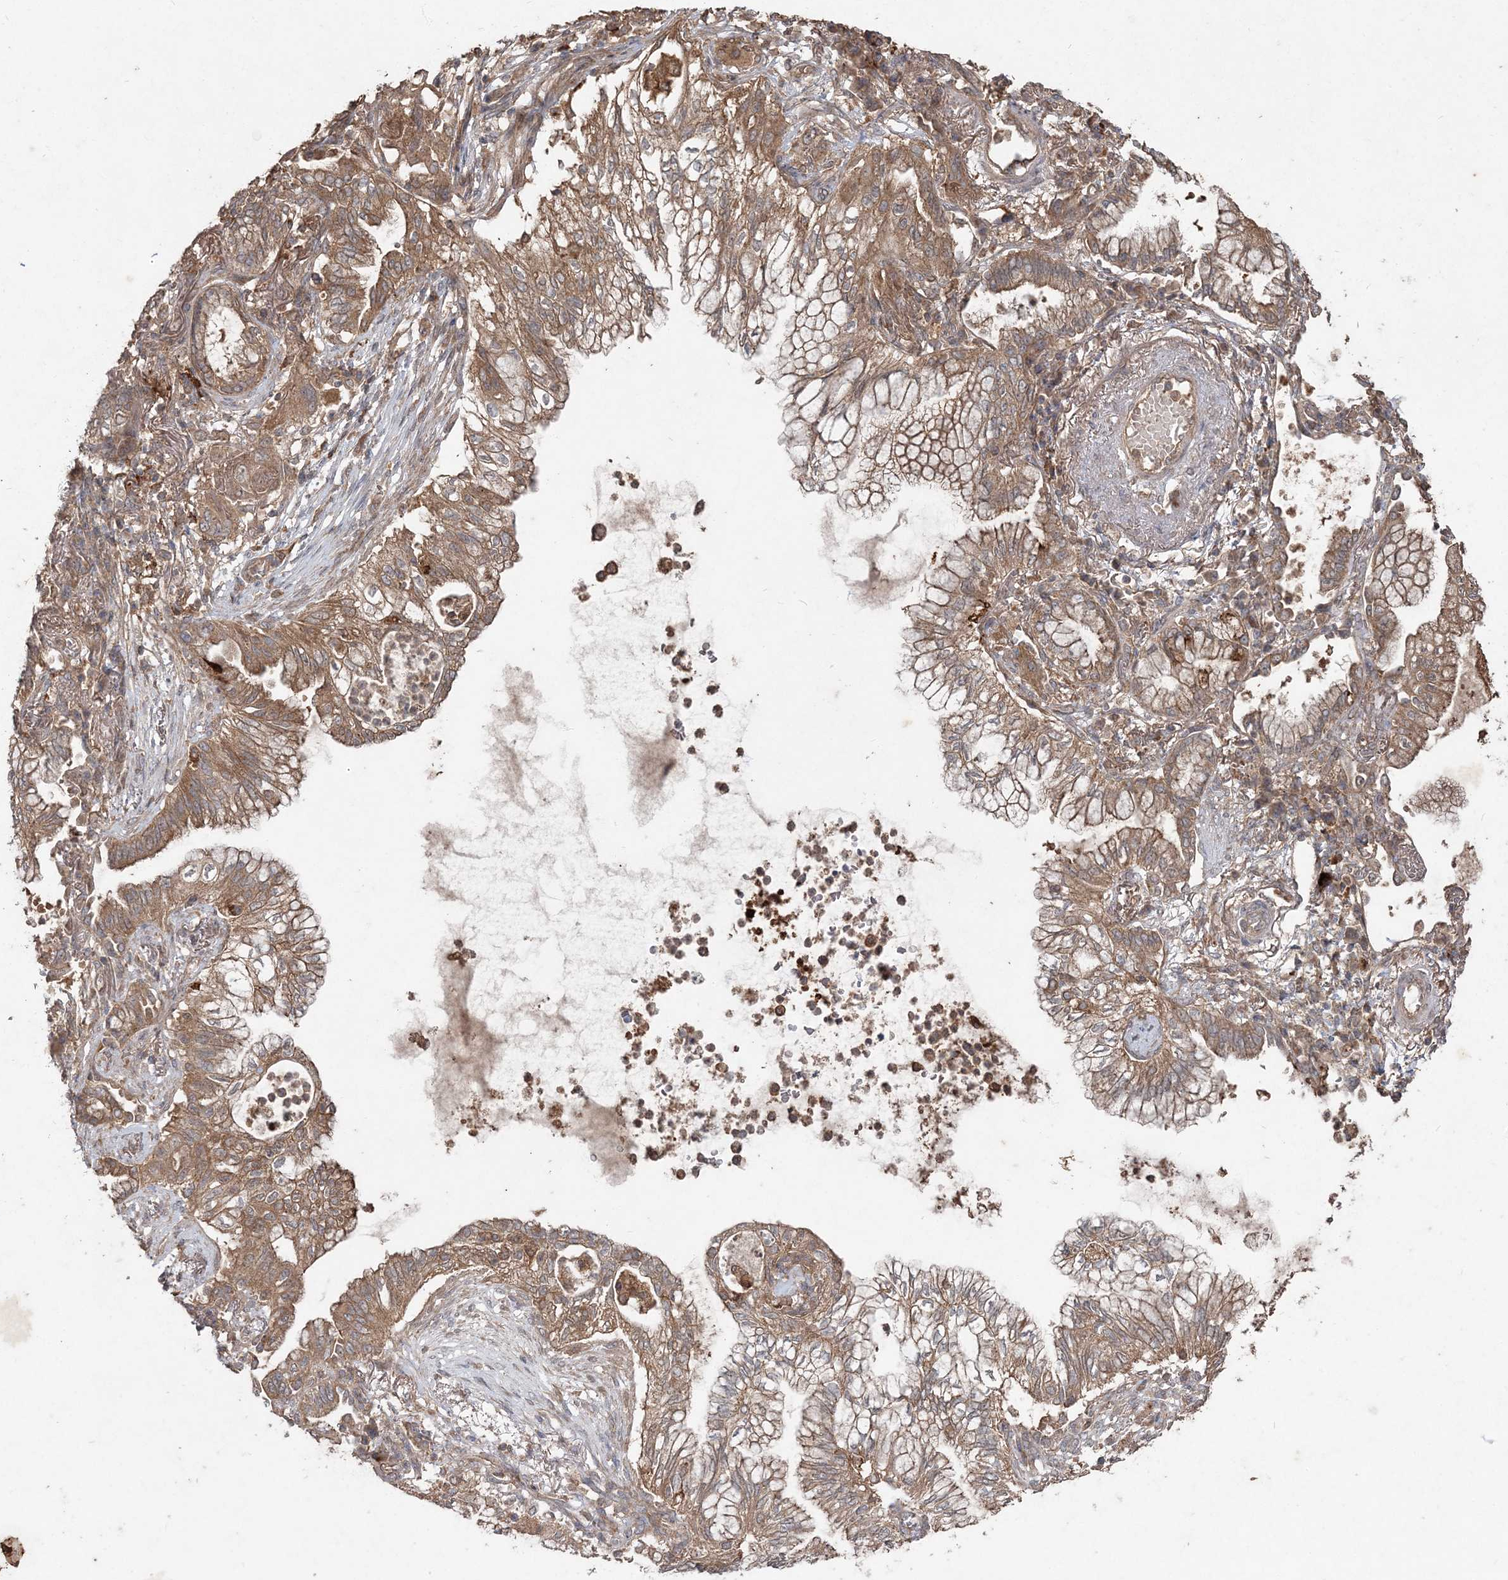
{"staining": {"intensity": "moderate", "quantity": ">75%", "location": "cytoplasmic/membranous"}, "tissue": "lung cancer", "cell_type": "Tumor cells", "image_type": "cancer", "snomed": [{"axis": "morphology", "description": "Adenocarcinoma, NOS"}, {"axis": "topography", "description": "Lung"}], "caption": "Moderate cytoplasmic/membranous positivity for a protein is identified in approximately >75% of tumor cells of lung cancer using immunohistochemistry.", "gene": "SPRY1", "patient": {"sex": "female", "age": 70}}